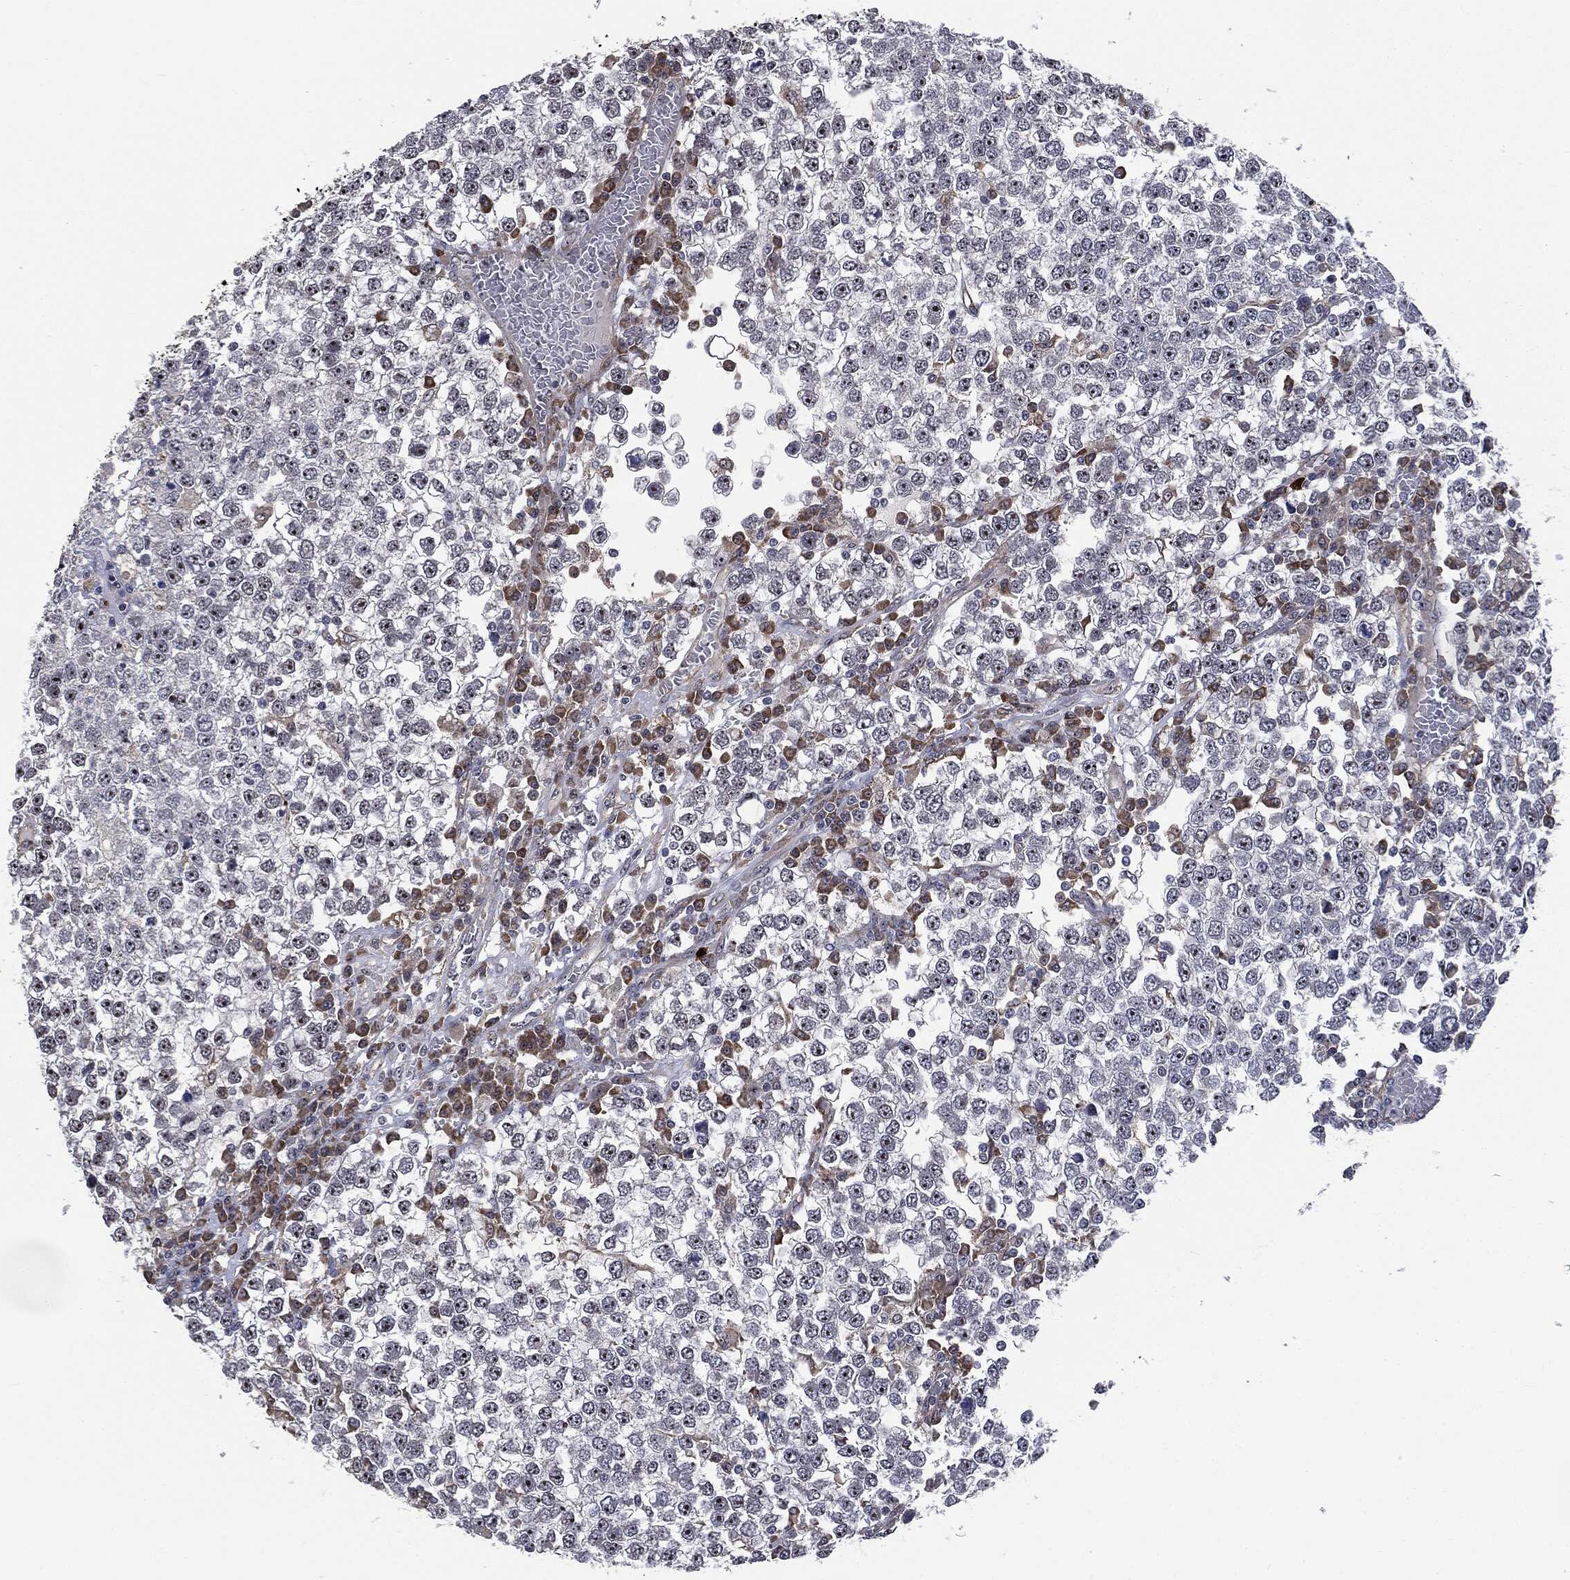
{"staining": {"intensity": "moderate", "quantity": "25%-75%", "location": "nuclear"}, "tissue": "testis cancer", "cell_type": "Tumor cells", "image_type": "cancer", "snomed": [{"axis": "morphology", "description": "Seminoma, NOS"}, {"axis": "topography", "description": "Testis"}], "caption": "A histopathology image of human testis seminoma stained for a protein shows moderate nuclear brown staining in tumor cells. (Brightfield microscopy of DAB IHC at high magnification).", "gene": "TRMT1L", "patient": {"sex": "male", "age": 65}}